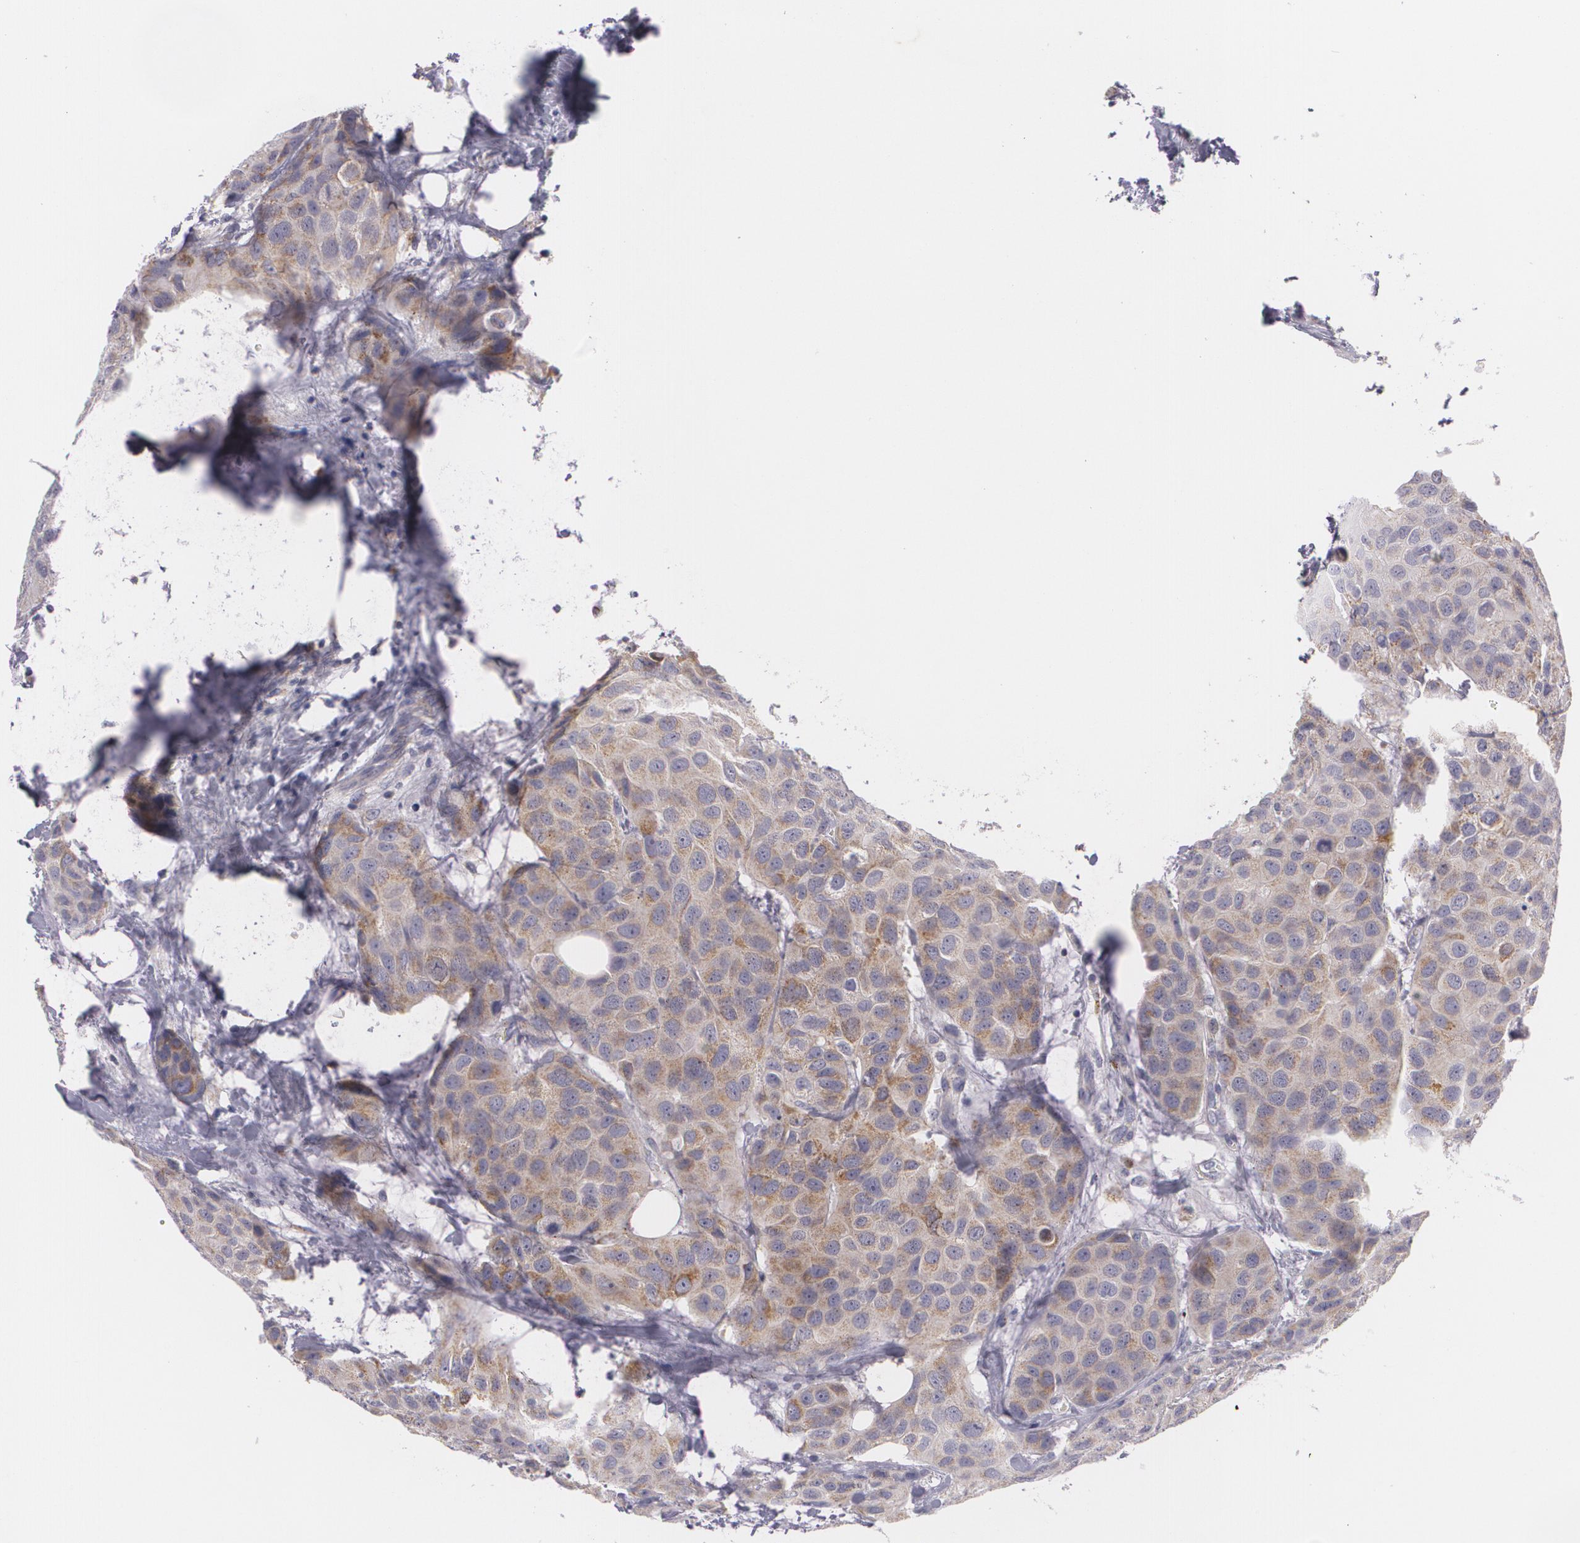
{"staining": {"intensity": "weak", "quantity": "25%-75%", "location": "cytoplasmic/membranous"}, "tissue": "breast cancer", "cell_type": "Tumor cells", "image_type": "cancer", "snomed": [{"axis": "morphology", "description": "Duct carcinoma"}, {"axis": "topography", "description": "Breast"}], "caption": "A brown stain labels weak cytoplasmic/membranous positivity of a protein in breast cancer (intraductal carcinoma) tumor cells.", "gene": "CILK1", "patient": {"sex": "female", "age": 68}}